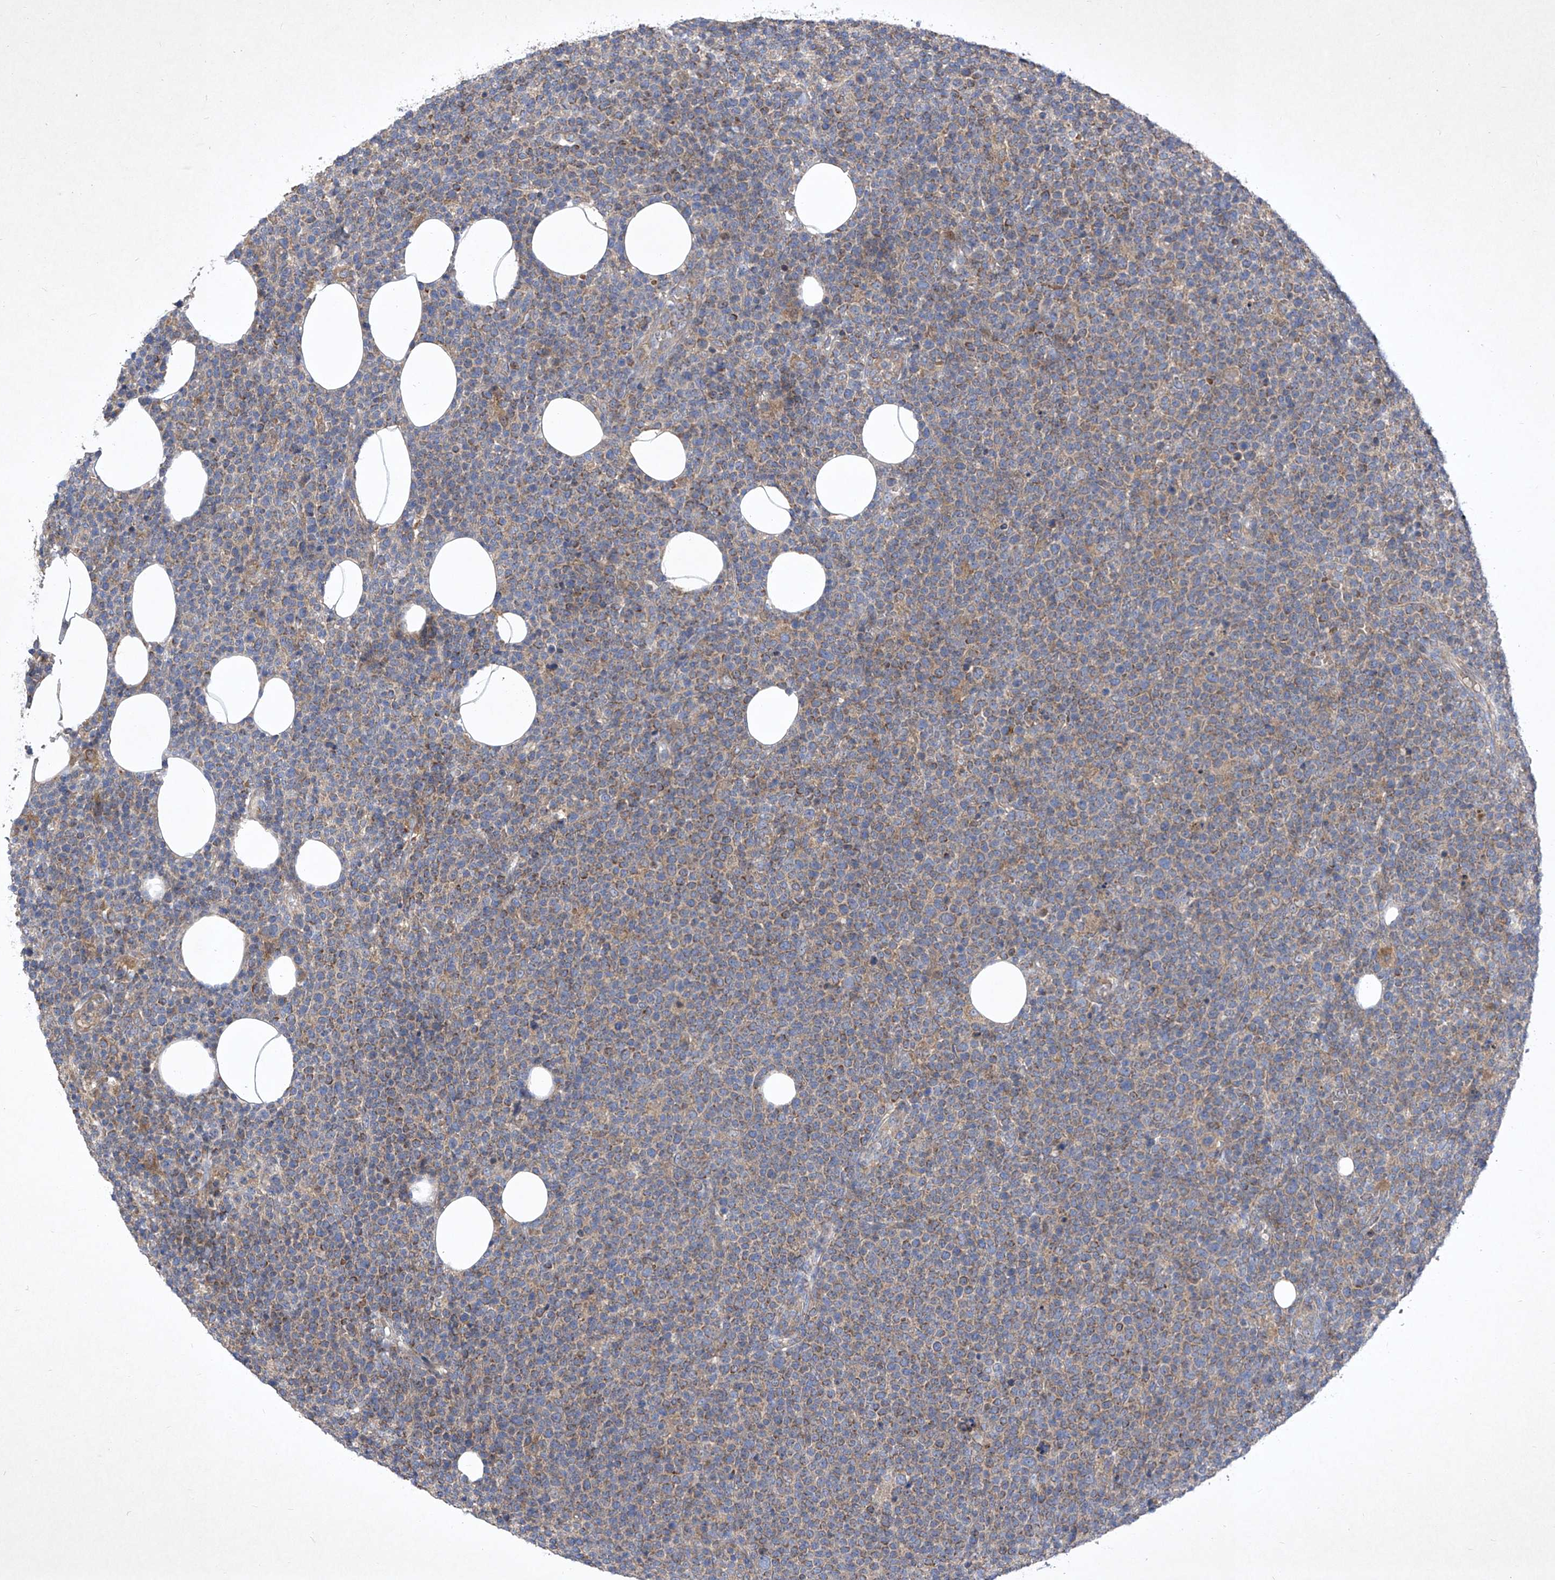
{"staining": {"intensity": "weak", "quantity": "25%-75%", "location": "cytoplasmic/membranous"}, "tissue": "lymphoma", "cell_type": "Tumor cells", "image_type": "cancer", "snomed": [{"axis": "morphology", "description": "Malignant lymphoma, non-Hodgkin's type, High grade"}, {"axis": "topography", "description": "Lymph node"}], "caption": "Protein staining of high-grade malignant lymphoma, non-Hodgkin's type tissue demonstrates weak cytoplasmic/membranous staining in about 25%-75% of tumor cells.", "gene": "COQ3", "patient": {"sex": "male", "age": 61}}